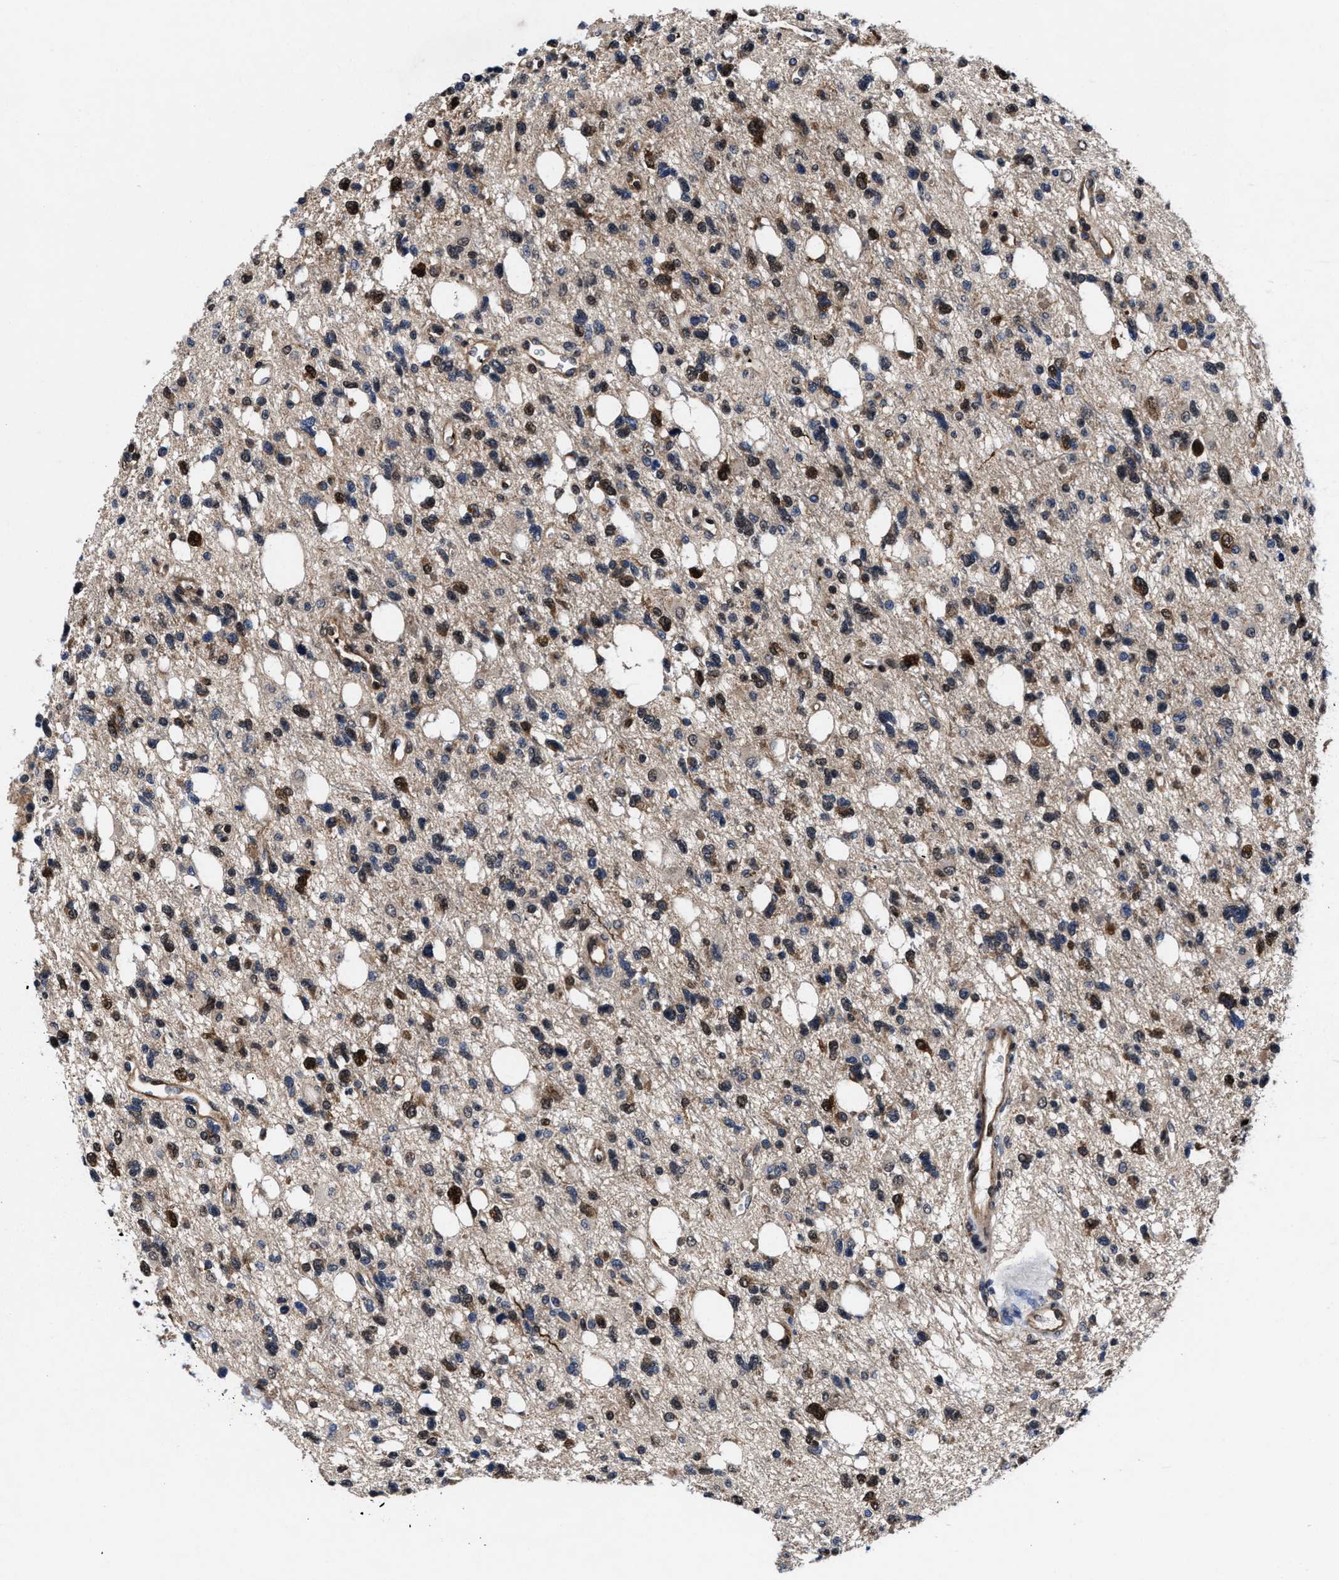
{"staining": {"intensity": "moderate", "quantity": "25%-75%", "location": "nuclear"}, "tissue": "glioma", "cell_type": "Tumor cells", "image_type": "cancer", "snomed": [{"axis": "morphology", "description": "Glioma, malignant, High grade"}, {"axis": "topography", "description": "Brain"}], "caption": "Immunohistochemistry (IHC) staining of malignant glioma (high-grade), which reveals medium levels of moderate nuclear staining in approximately 25%-75% of tumor cells indicating moderate nuclear protein positivity. The staining was performed using DAB (3,3'-diaminobenzidine) (brown) for protein detection and nuclei were counterstained in hematoxylin (blue).", "gene": "ACLY", "patient": {"sex": "female", "age": 62}}